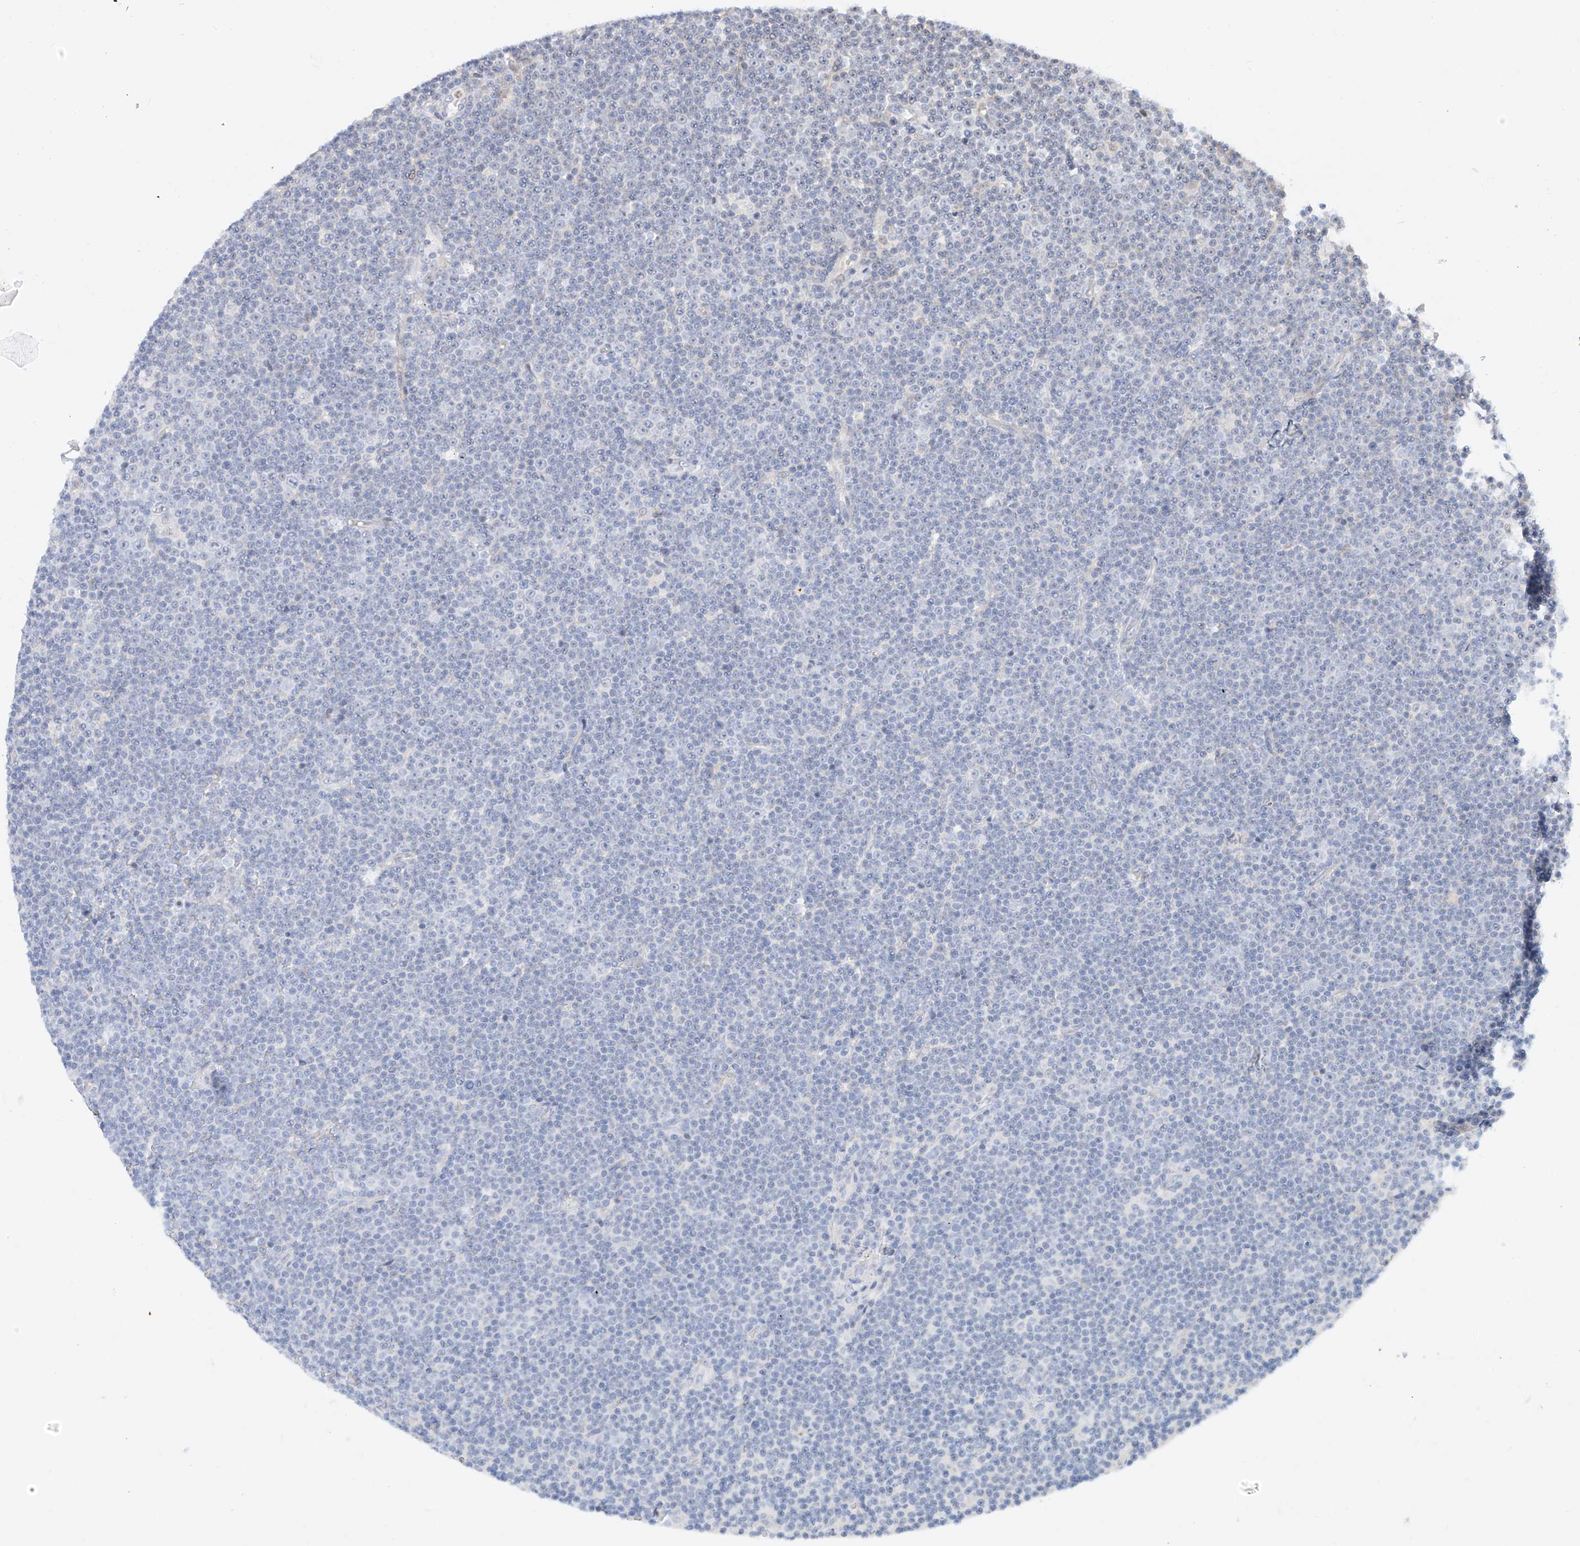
{"staining": {"intensity": "negative", "quantity": "none", "location": "none"}, "tissue": "lymphoma", "cell_type": "Tumor cells", "image_type": "cancer", "snomed": [{"axis": "morphology", "description": "Malignant lymphoma, non-Hodgkin's type, Low grade"}, {"axis": "topography", "description": "Lymph node"}], "caption": "The photomicrograph exhibits no staining of tumor cells in malignant lymphoma, non-Hodgkin's type (low-grade).", "gene": "SNU13", "patient": {"sex": "female", "age": 67}}